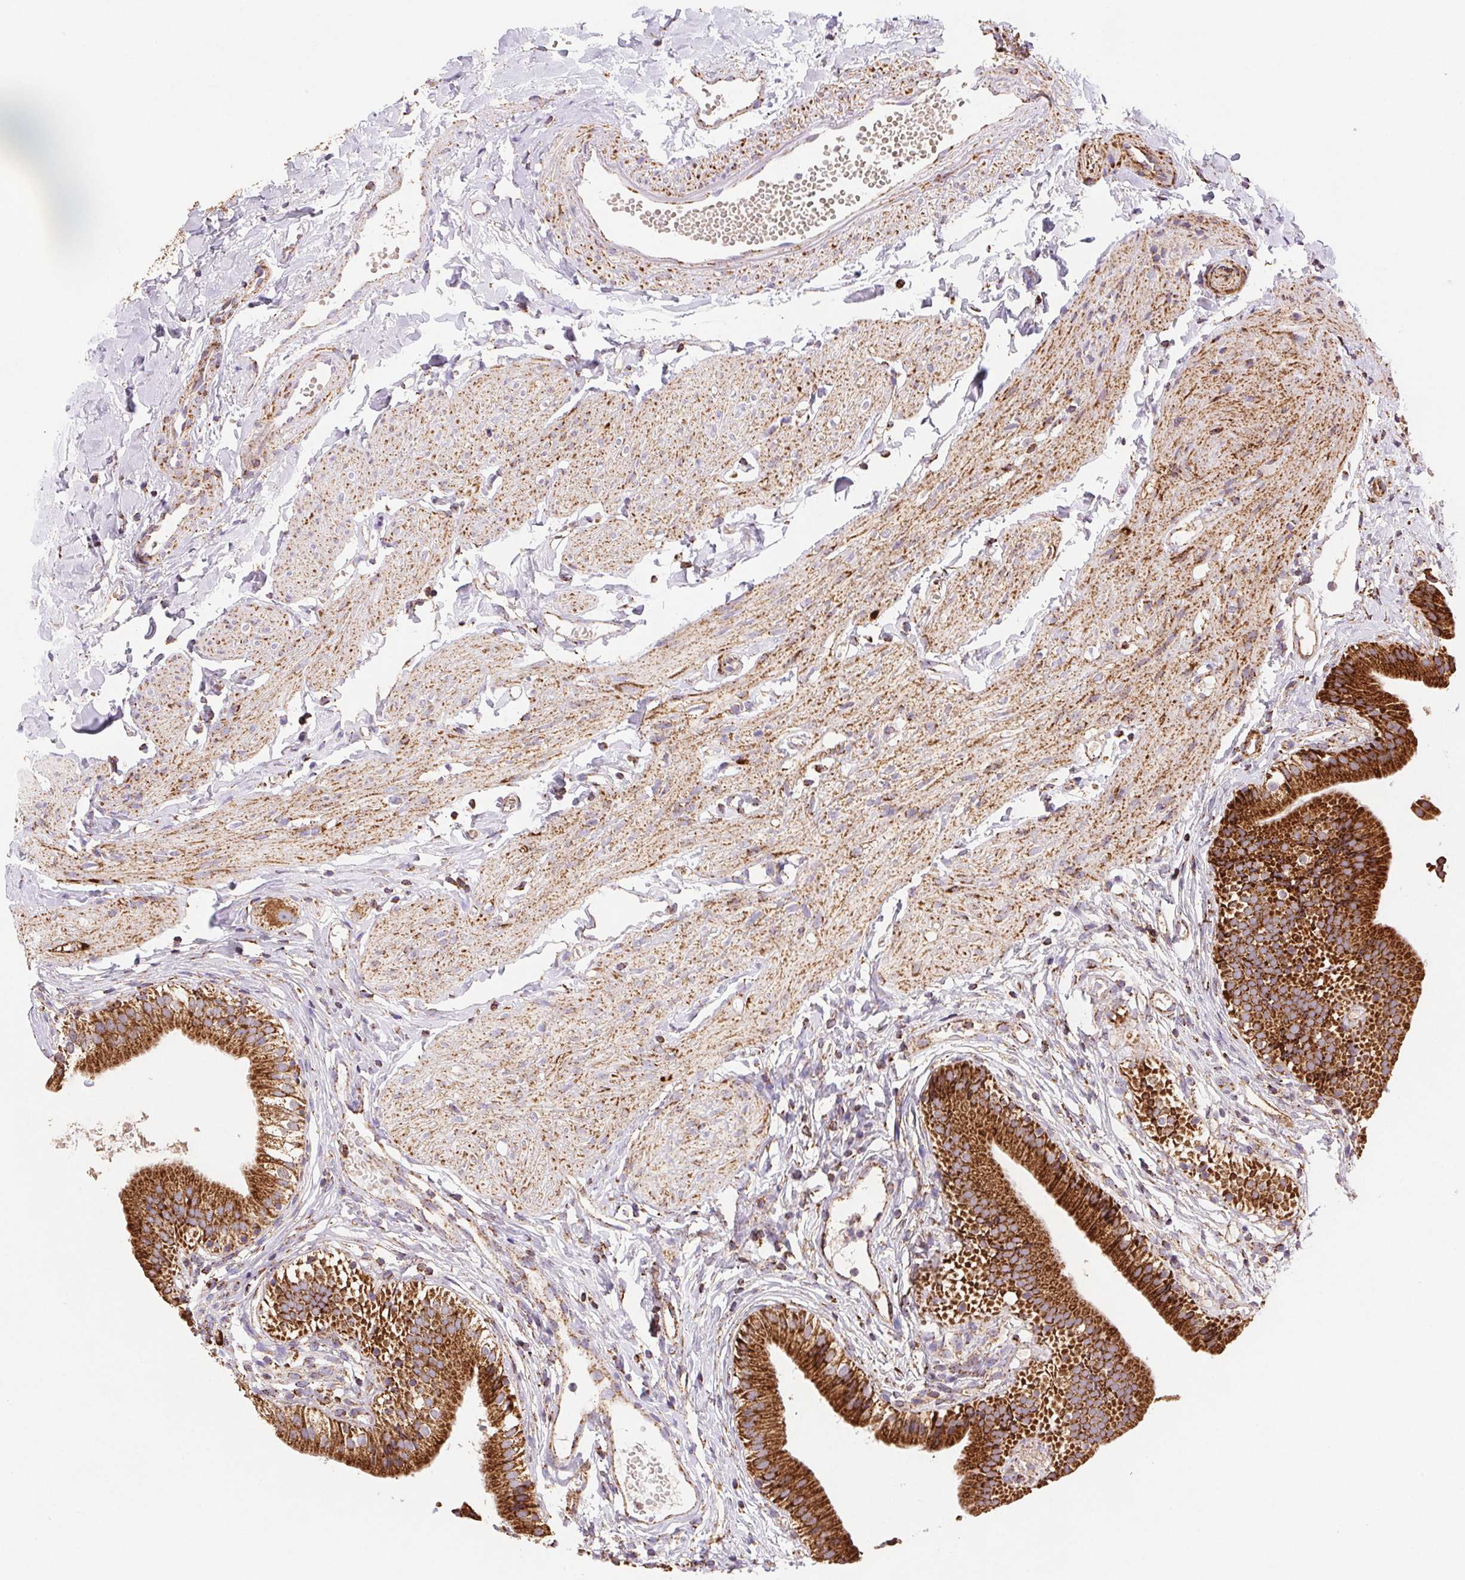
{"staining": {"intensity": "strong", "quantity": ">75%", "location": "cytoplasmic/membranous"}, "tissue": "gallbladder", "cell_type": "Glandular cells", "image_type": "normal", "snomed": [{"axis": "morphology", "description": "Normal tissue, NOS"}, {"axis": "topography", "description": "Gallbladder"}], "caption": "The histopathology image reveals a brown stain indicating the presence of a protein in the cytoplasmic/membranous of glandular cells in gallbladder. (brown staining indicates protein expression, while blue staining denotes nuclei).", "gene": "NIPSNAP2", "patient": {"sex": "female", "age": 47}}